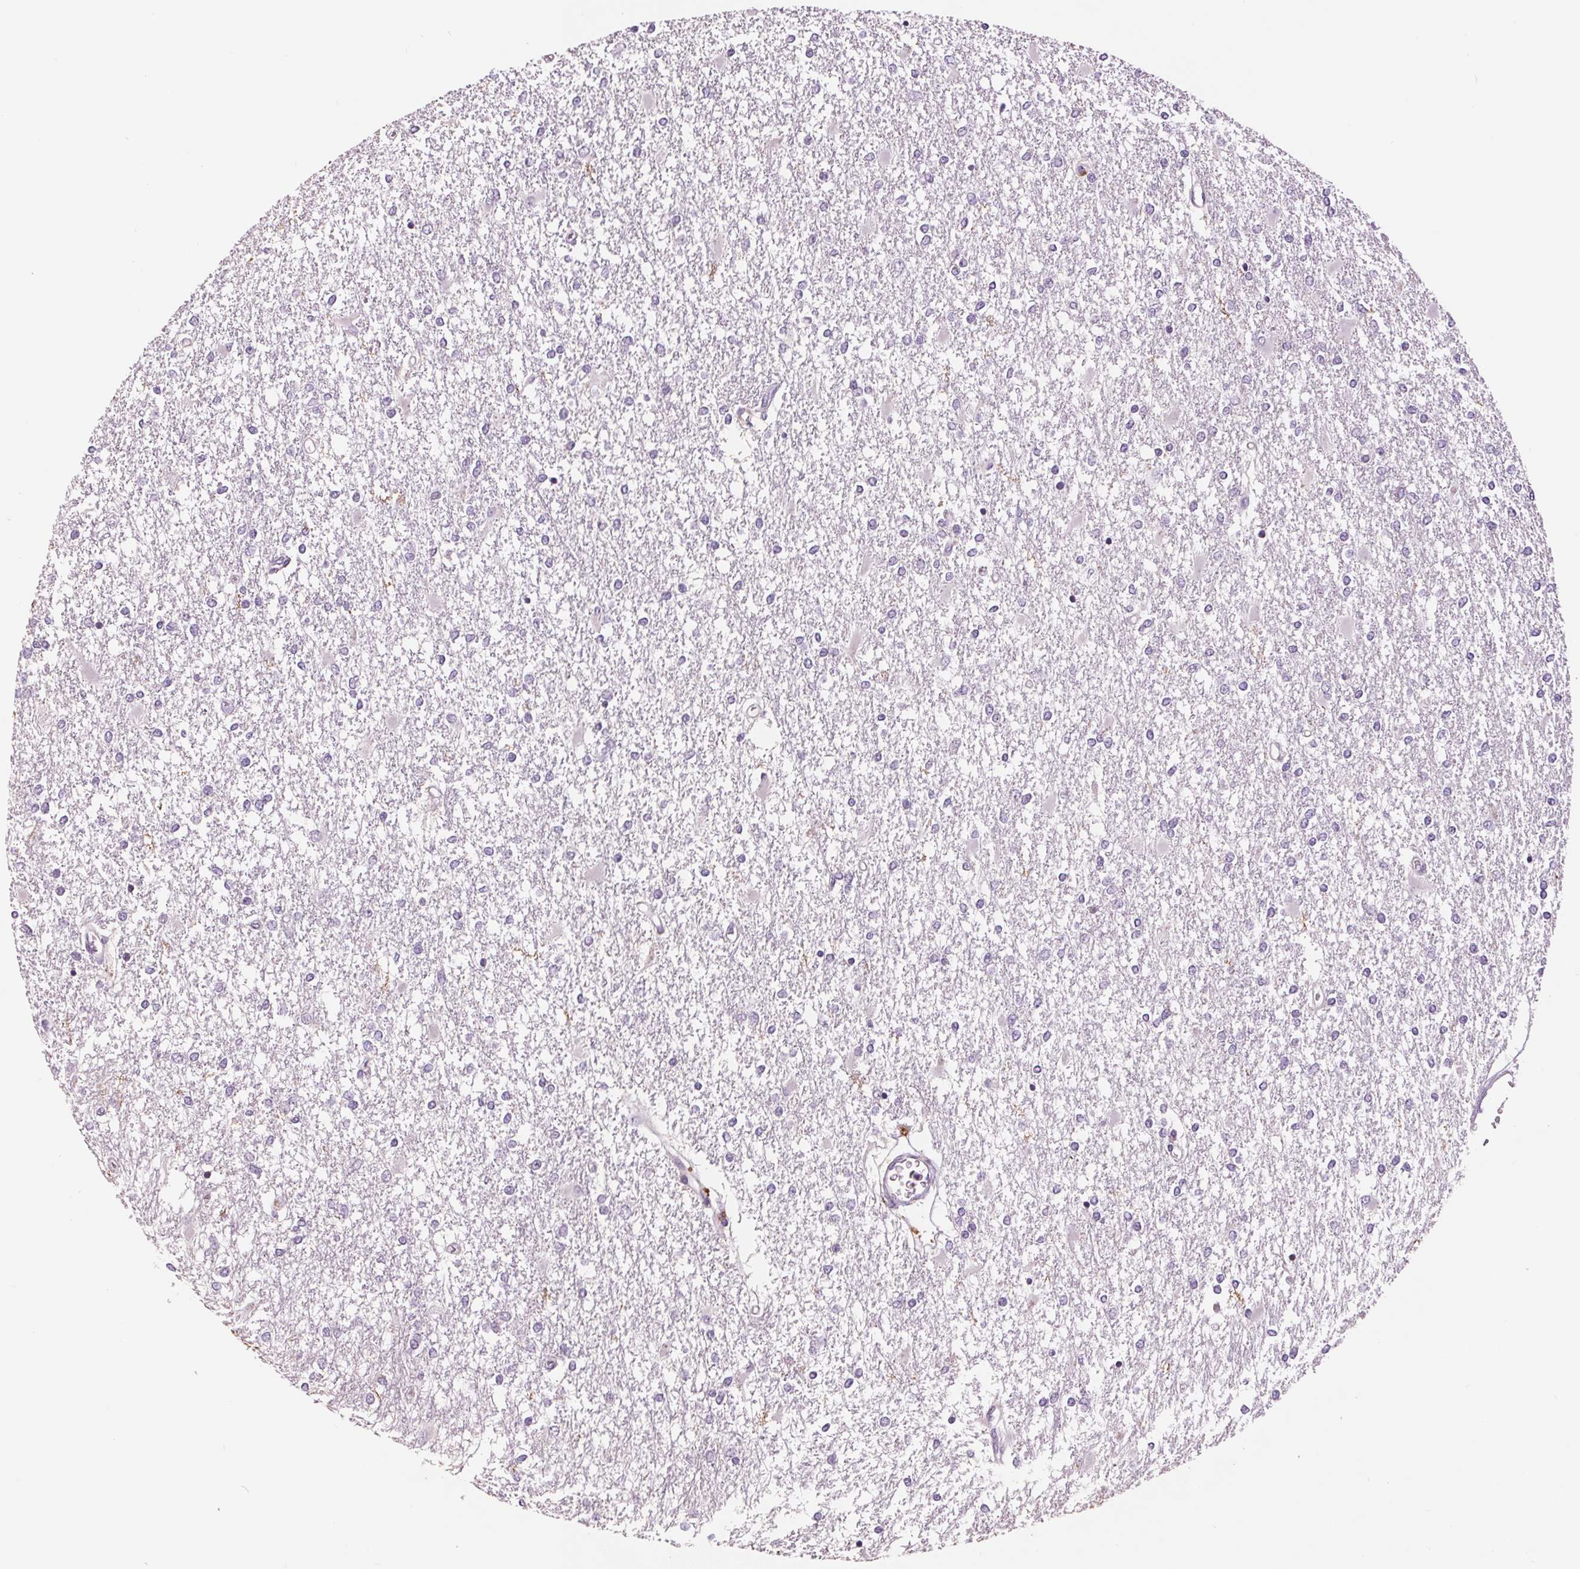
{"staining": {"intensity": "negative", "quantity": "none", "location": "none"}, "tissue": "glioma", "cell_type": "Tumor cells", "image_type": "cancer", "snomed": [{"axis": "morphology", "description": "Glioma, malignant, High grade"}, {"axis": "topography", "description": "Cerebral cortex"}], "caption": "The IHC photomicrograph has no significant expression in tumor cells of malignant glioma (high-grade) tissue.", "gene": "SAMD5", "patient": {"sex": "male", "age": 79}}